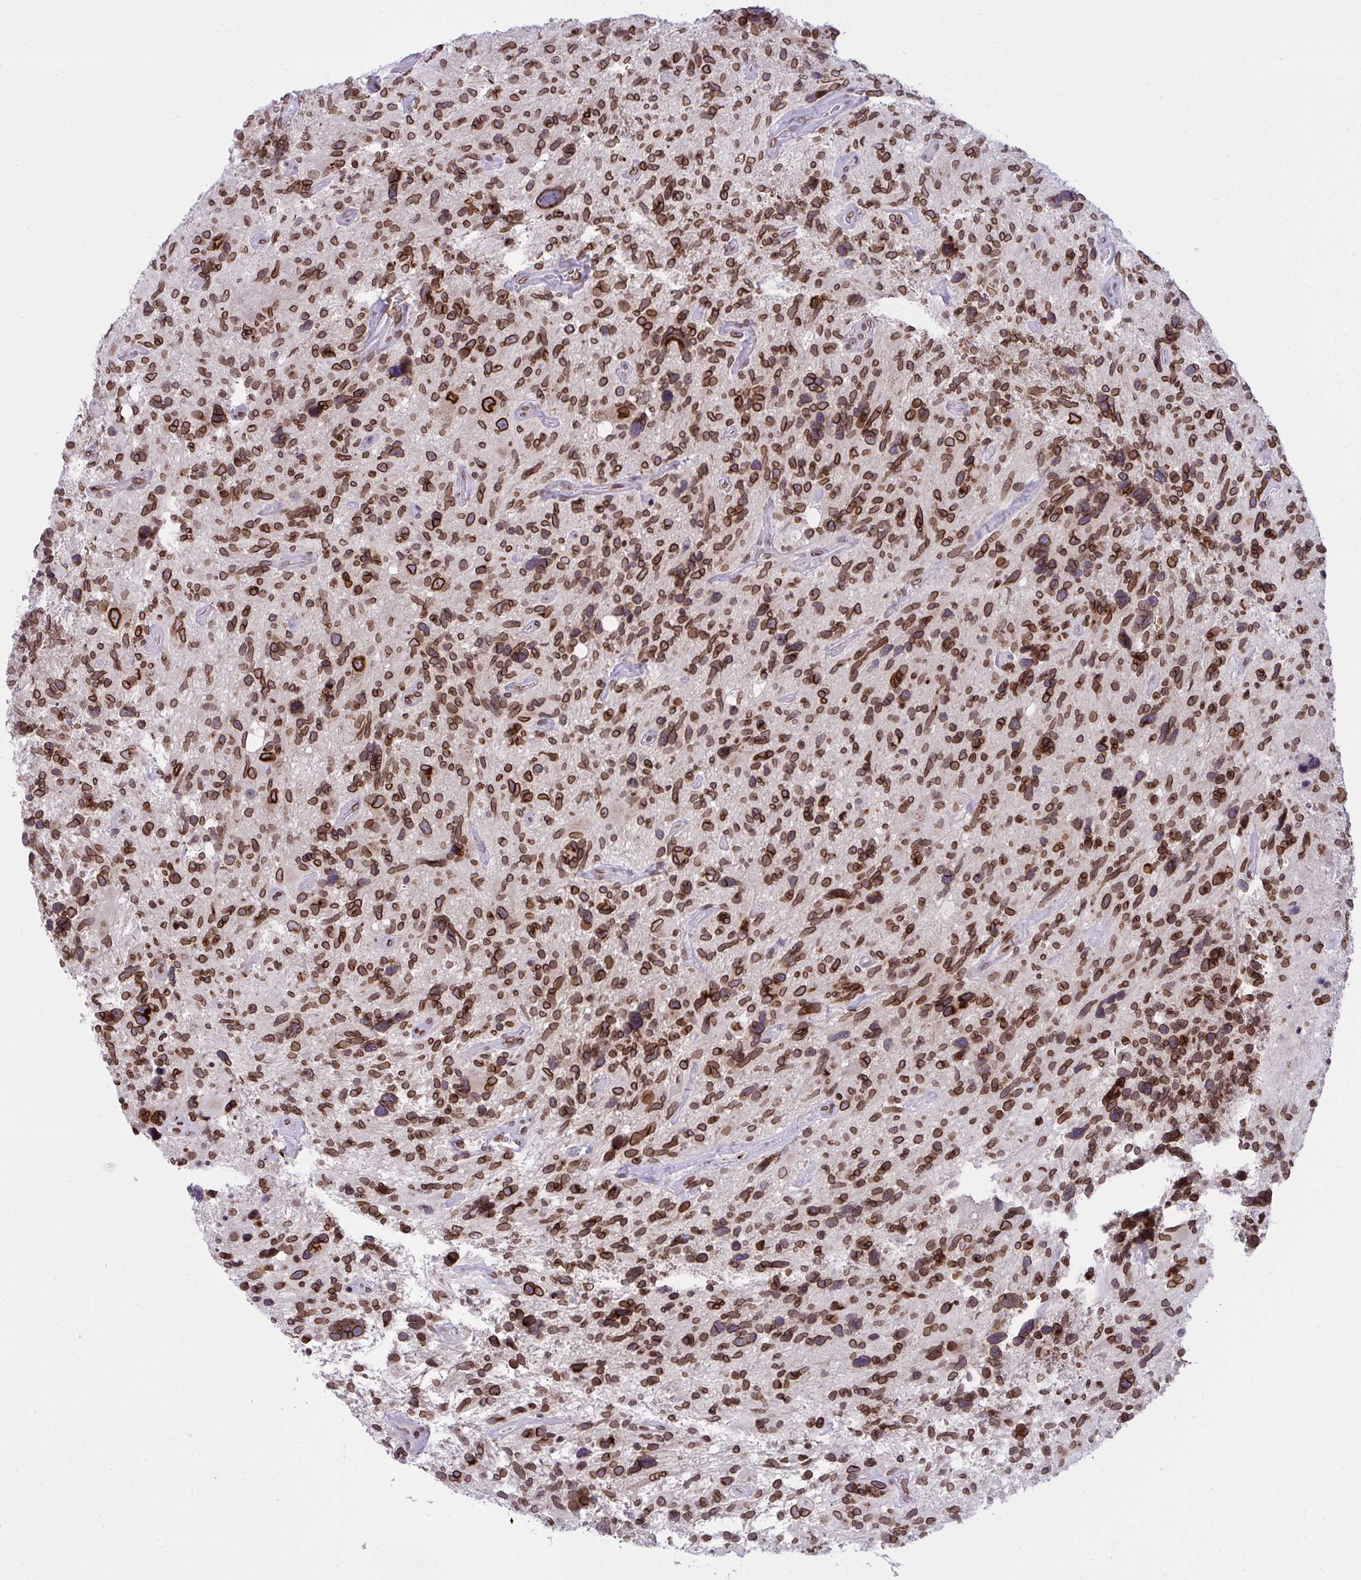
{"staining": {"intensity": "strong", "quantity": ">75%", "location": "cytoplasmic/membranous,nuclear"}, "tissue": "glioma", "cell_type": "Tumor cells", "image_type": "cancer", "snomed": [{"axis": "morphology", "description": "Glioma, malignant, High grade"}, {"axis": "topography", "description": "Brain"}], "caption": "A photomicrograph of glioma stained for a protein demonstrates strong cytoplasmic/membranous and nuclear brown staining in tumor cells. The protein is shown in brown color, while the nuclei are stained blue.", "gene": "RANBP2", "patient": {"sex": "male", "age": 49}}